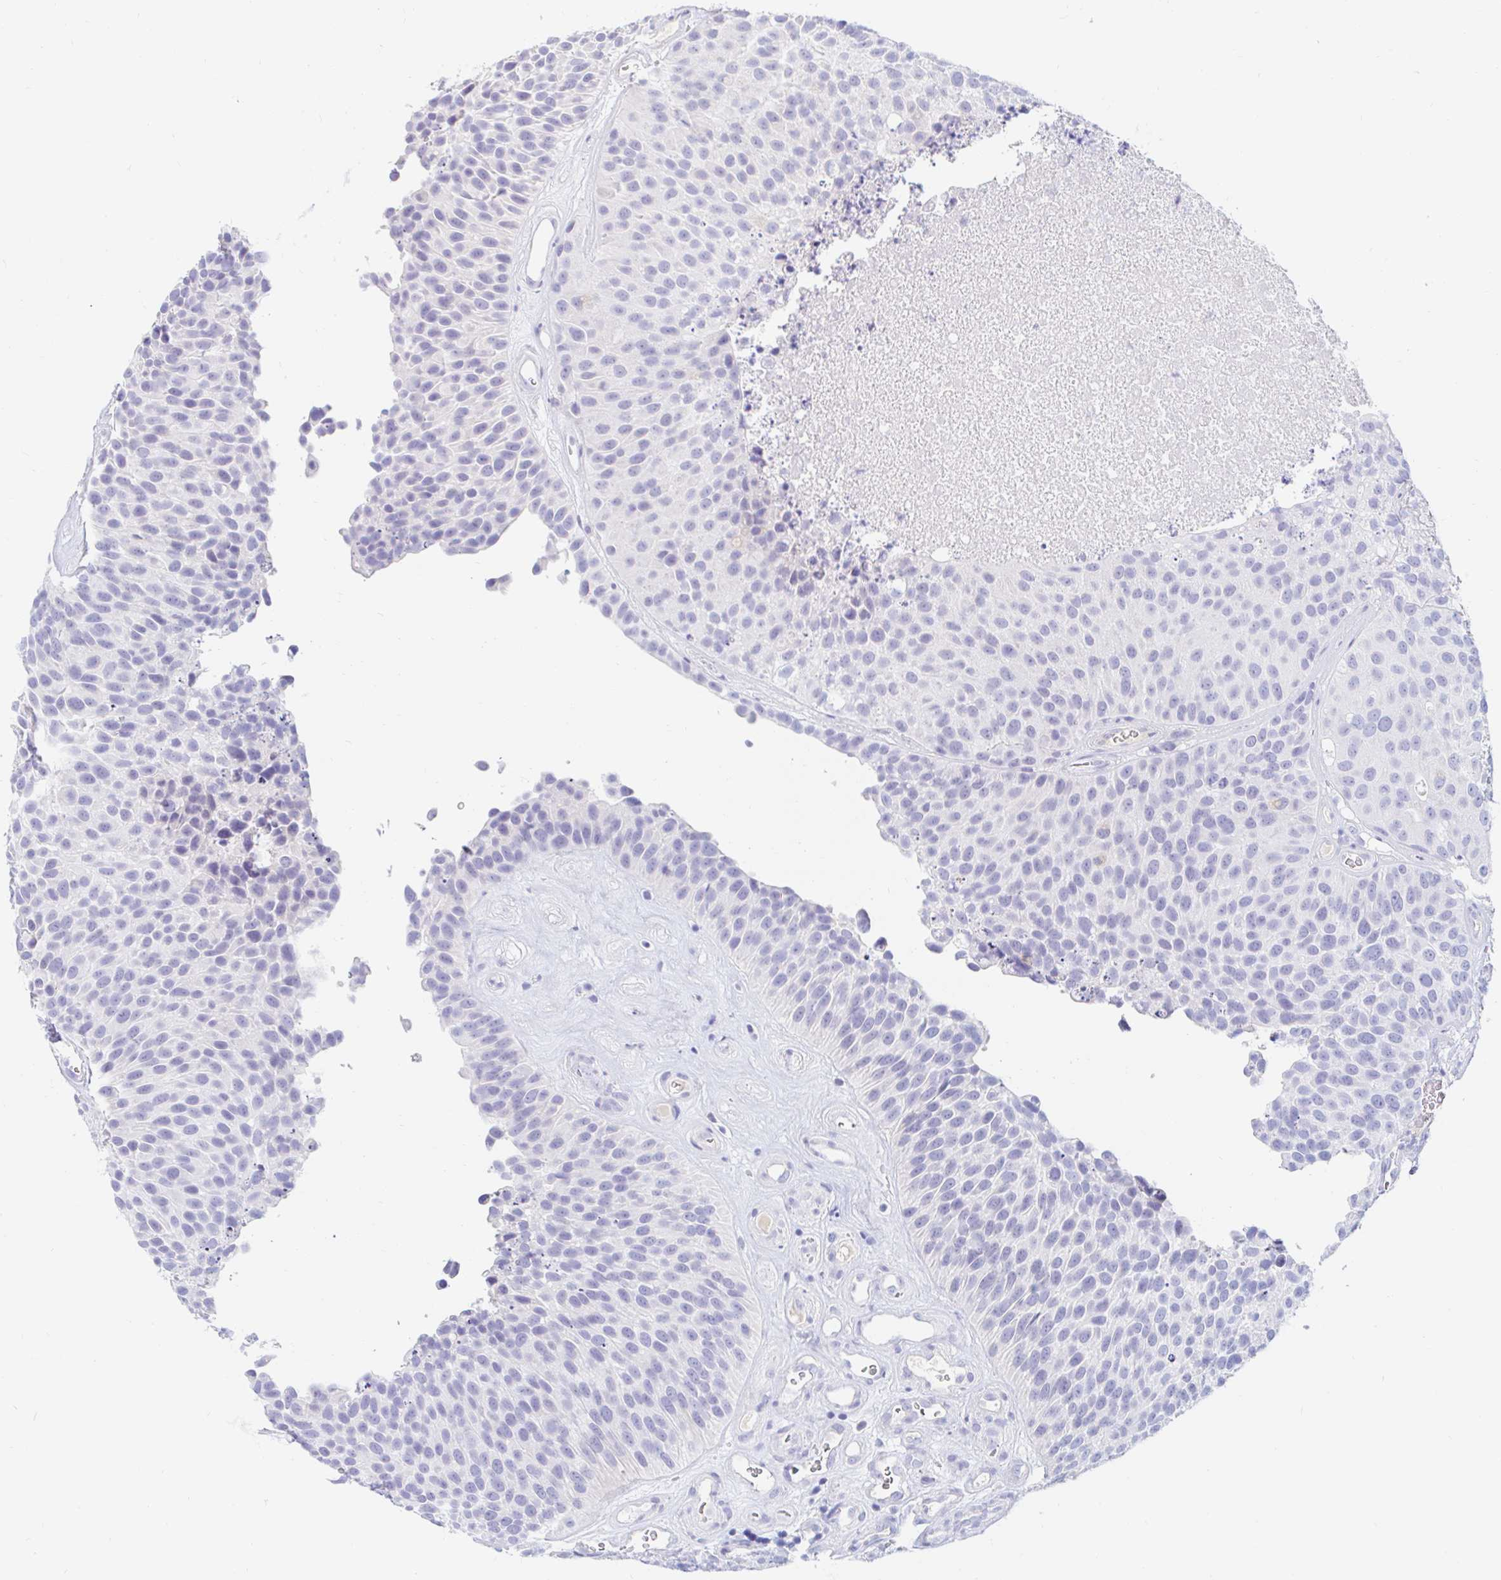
{"staining": {"intensity": "negative", "quantity": "none", "location": "none"}, "tissue": "urothelial cancer", "cell_type": "Tumor cells", "image_type": "cancer", "snomed": [{"axis": "morphology", "description": "Urothelial carcinoma, Low grade"}, {"axis": "topography", "description": "Urinary bladder"}], "caption": "Urothelial cancer stained for a protein using IHC exhibits no positivity tumor cells.", "gene": "TEX44", "patient": {"sex": "male", "age": 76}}